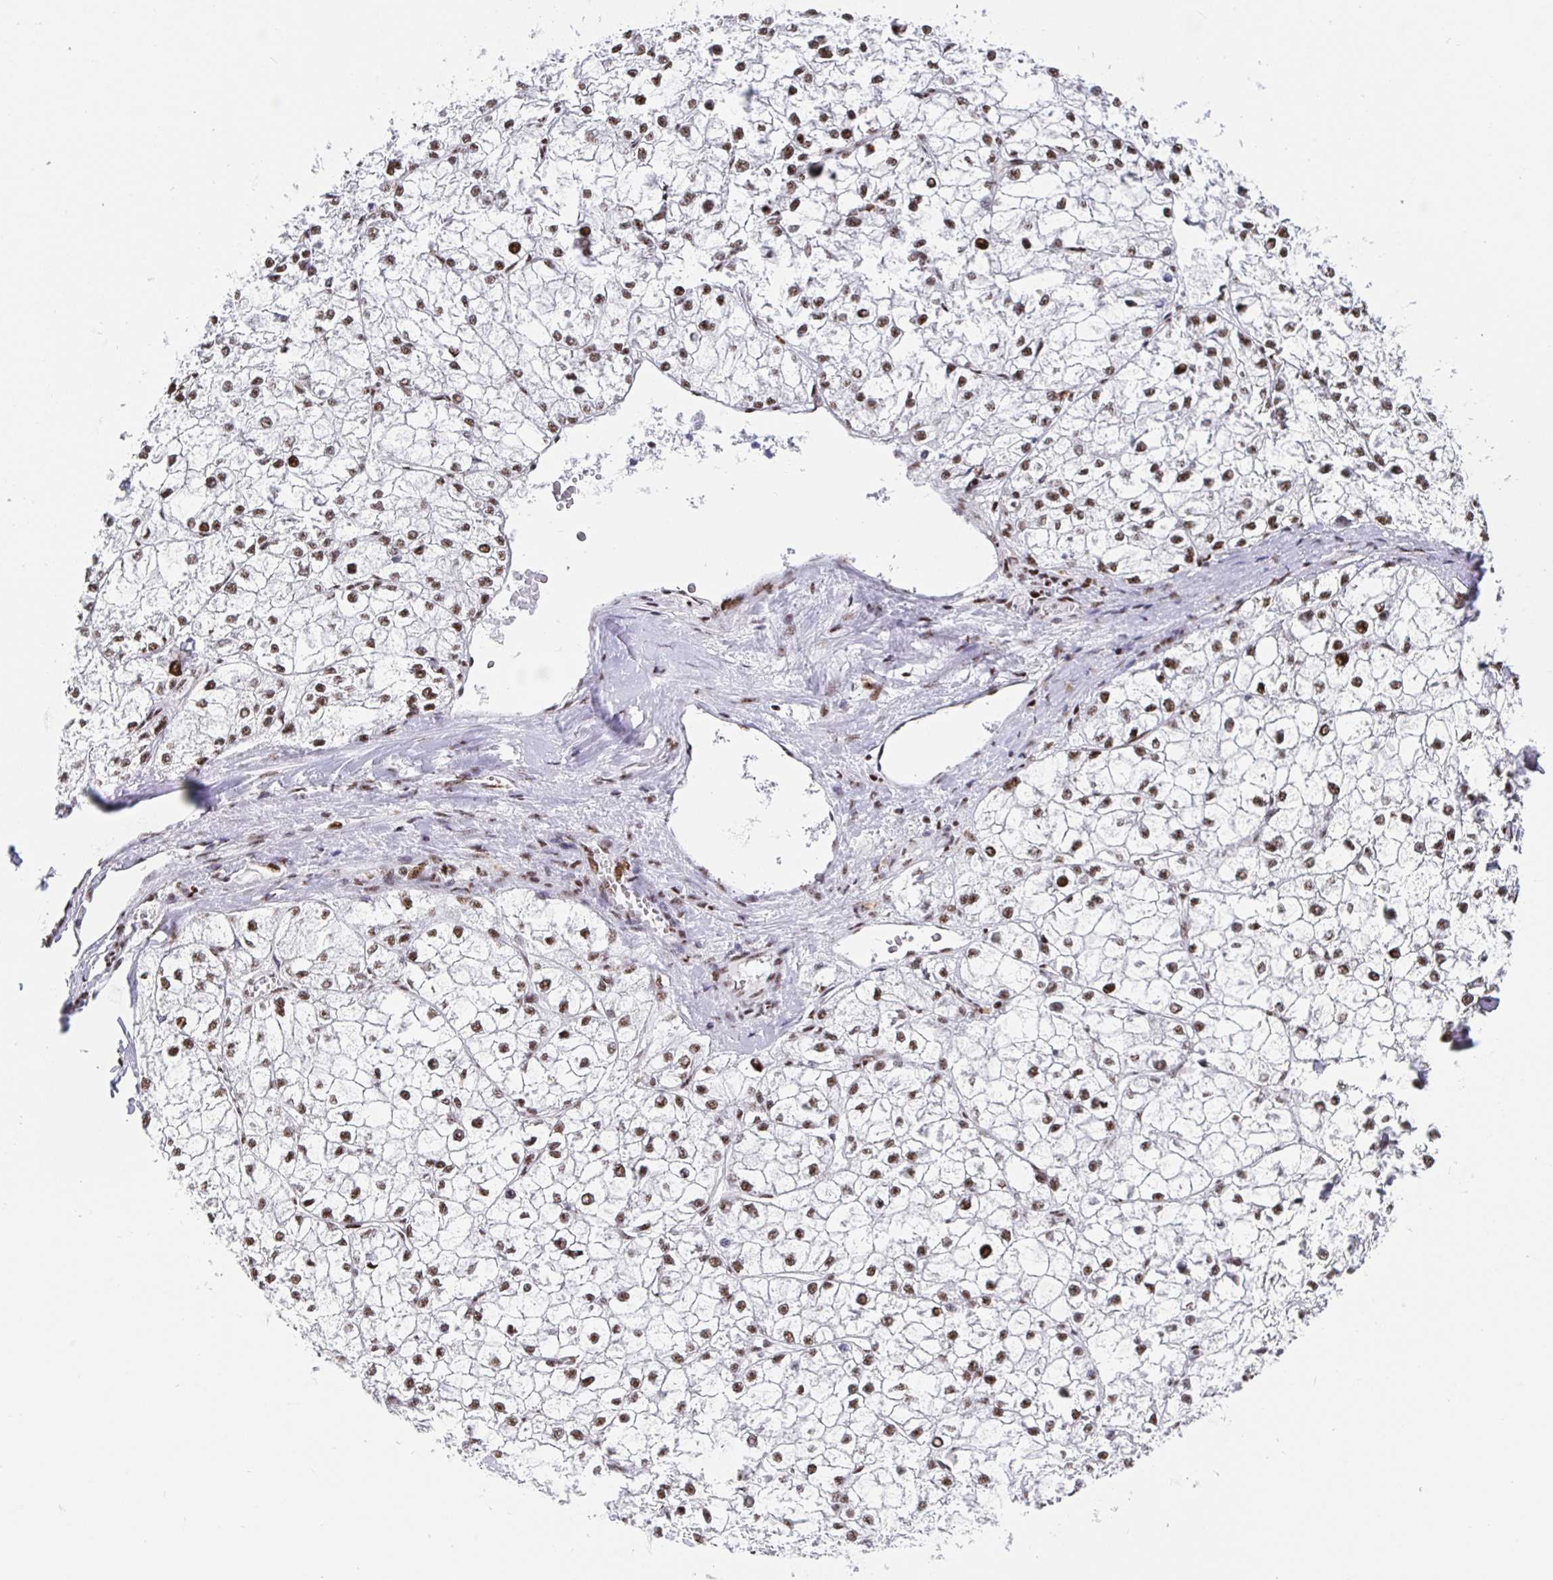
{"staining": {"intensity": "moderate", "quantity": ">75%", "location": "nuclear"}, "tissue": "liver cancer", "cell_type": "Tumor cells", "image_type": "cancer", "snomed": [{"axis": "morphology", "description": "Carcinoma, Hepatocellular, NOS"}, {"axis": "topography", "description": "Liver"}], "caption": "Liver cancer (hepatocellular carcinoma) stained with a brown dye reveals moderate nuclear positive positivity in about >75% of tumor cells.", "gene": "SETD5", "patient": {"sex": "female", "age": 43}}